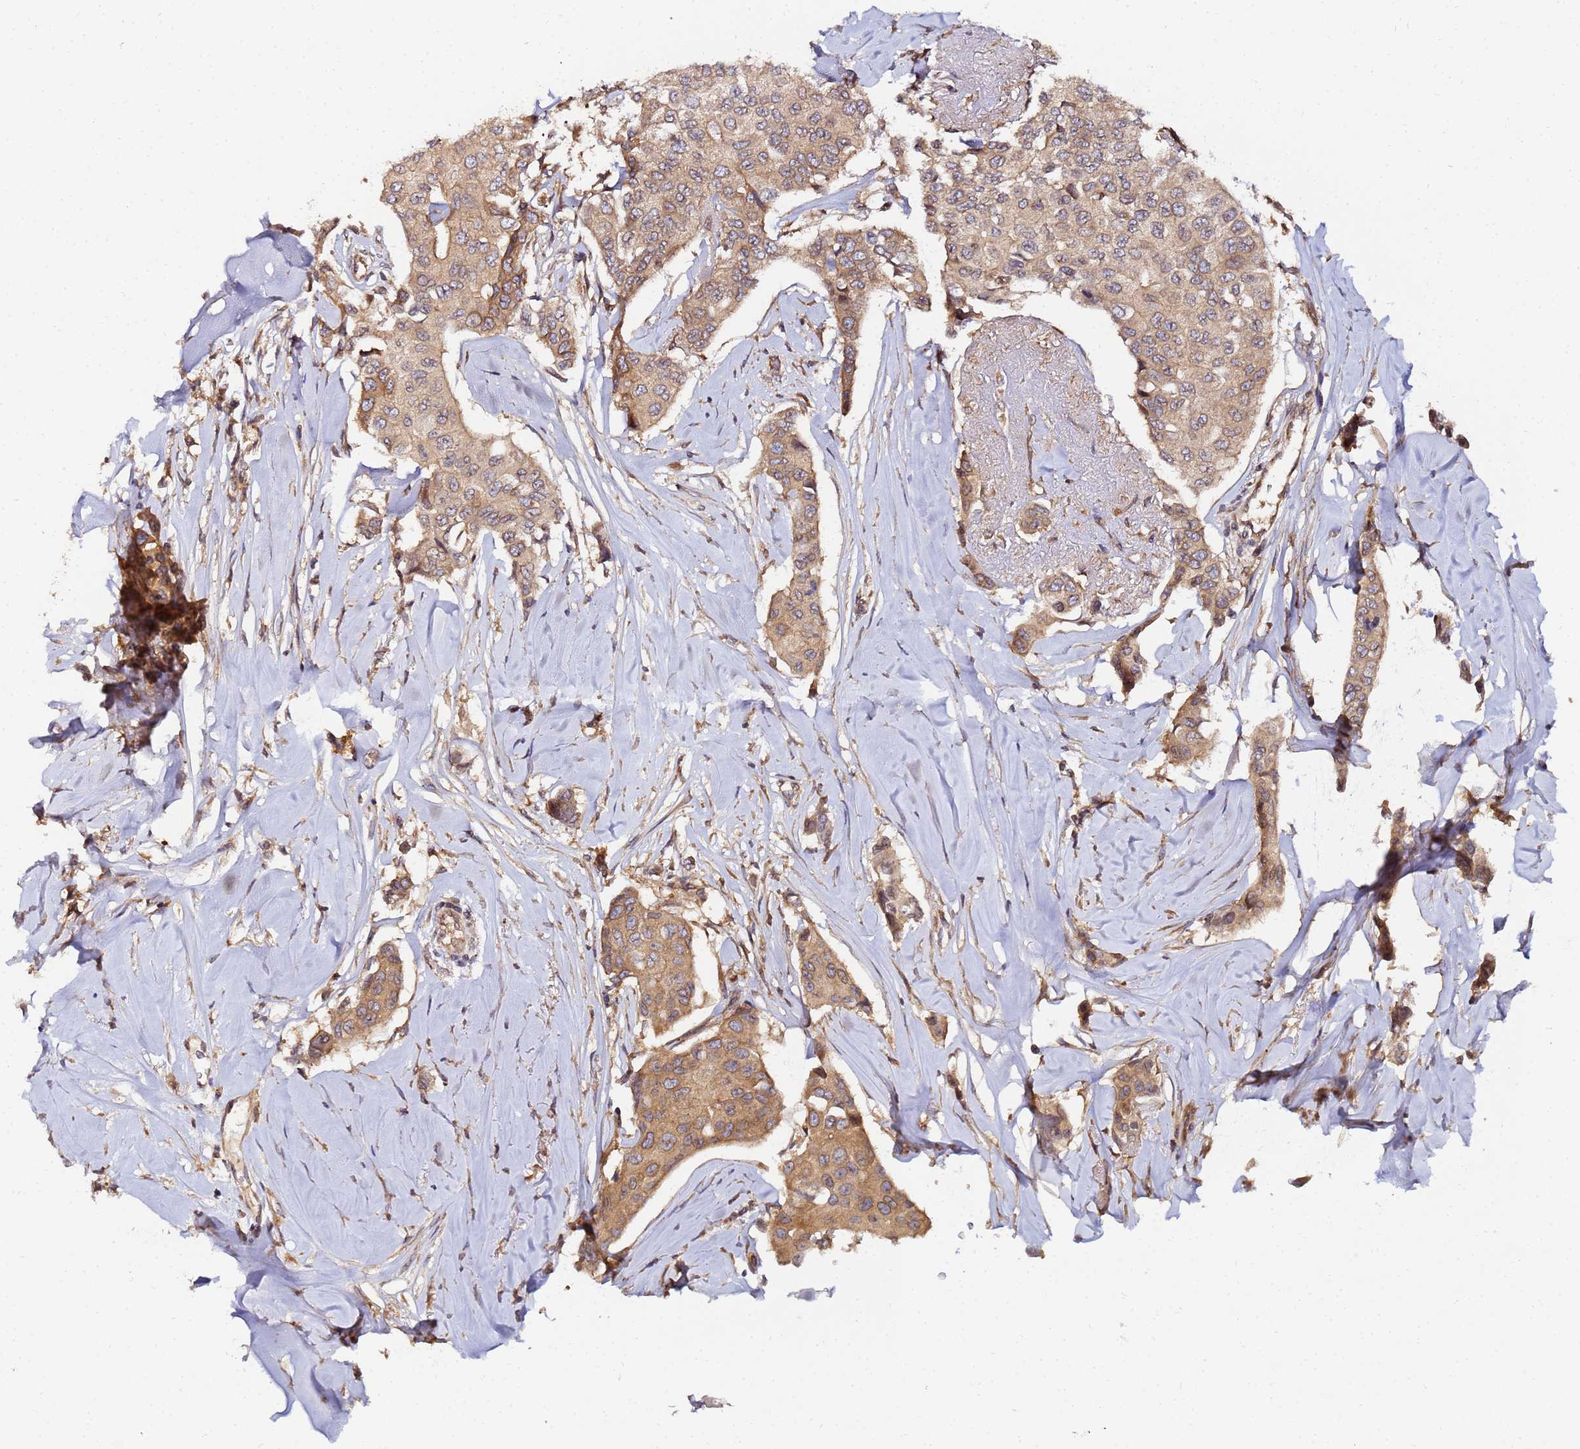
{"staining": {"intensity": "moderate", "quantity": ">75%", "location": "cytoplasmic/membranous"}, "tissue": "breast cancer", "cell_type": "Tumor cells", "image_type": "cancer", "snomed": [{"axis": "morphology", "description": "Duct carcinoma"}, {"axis": "topography", "description": "Breast"}], "caption": "There is medium levels of moderate cytoplasmic/membranous expression in tumor cells of breast infiltrating ductal carcinoma, as demonstrated by immunohistochemical staining (brown color).", "gene": "UNC93B1", "patient": {"sex": "female", "age": 80}}